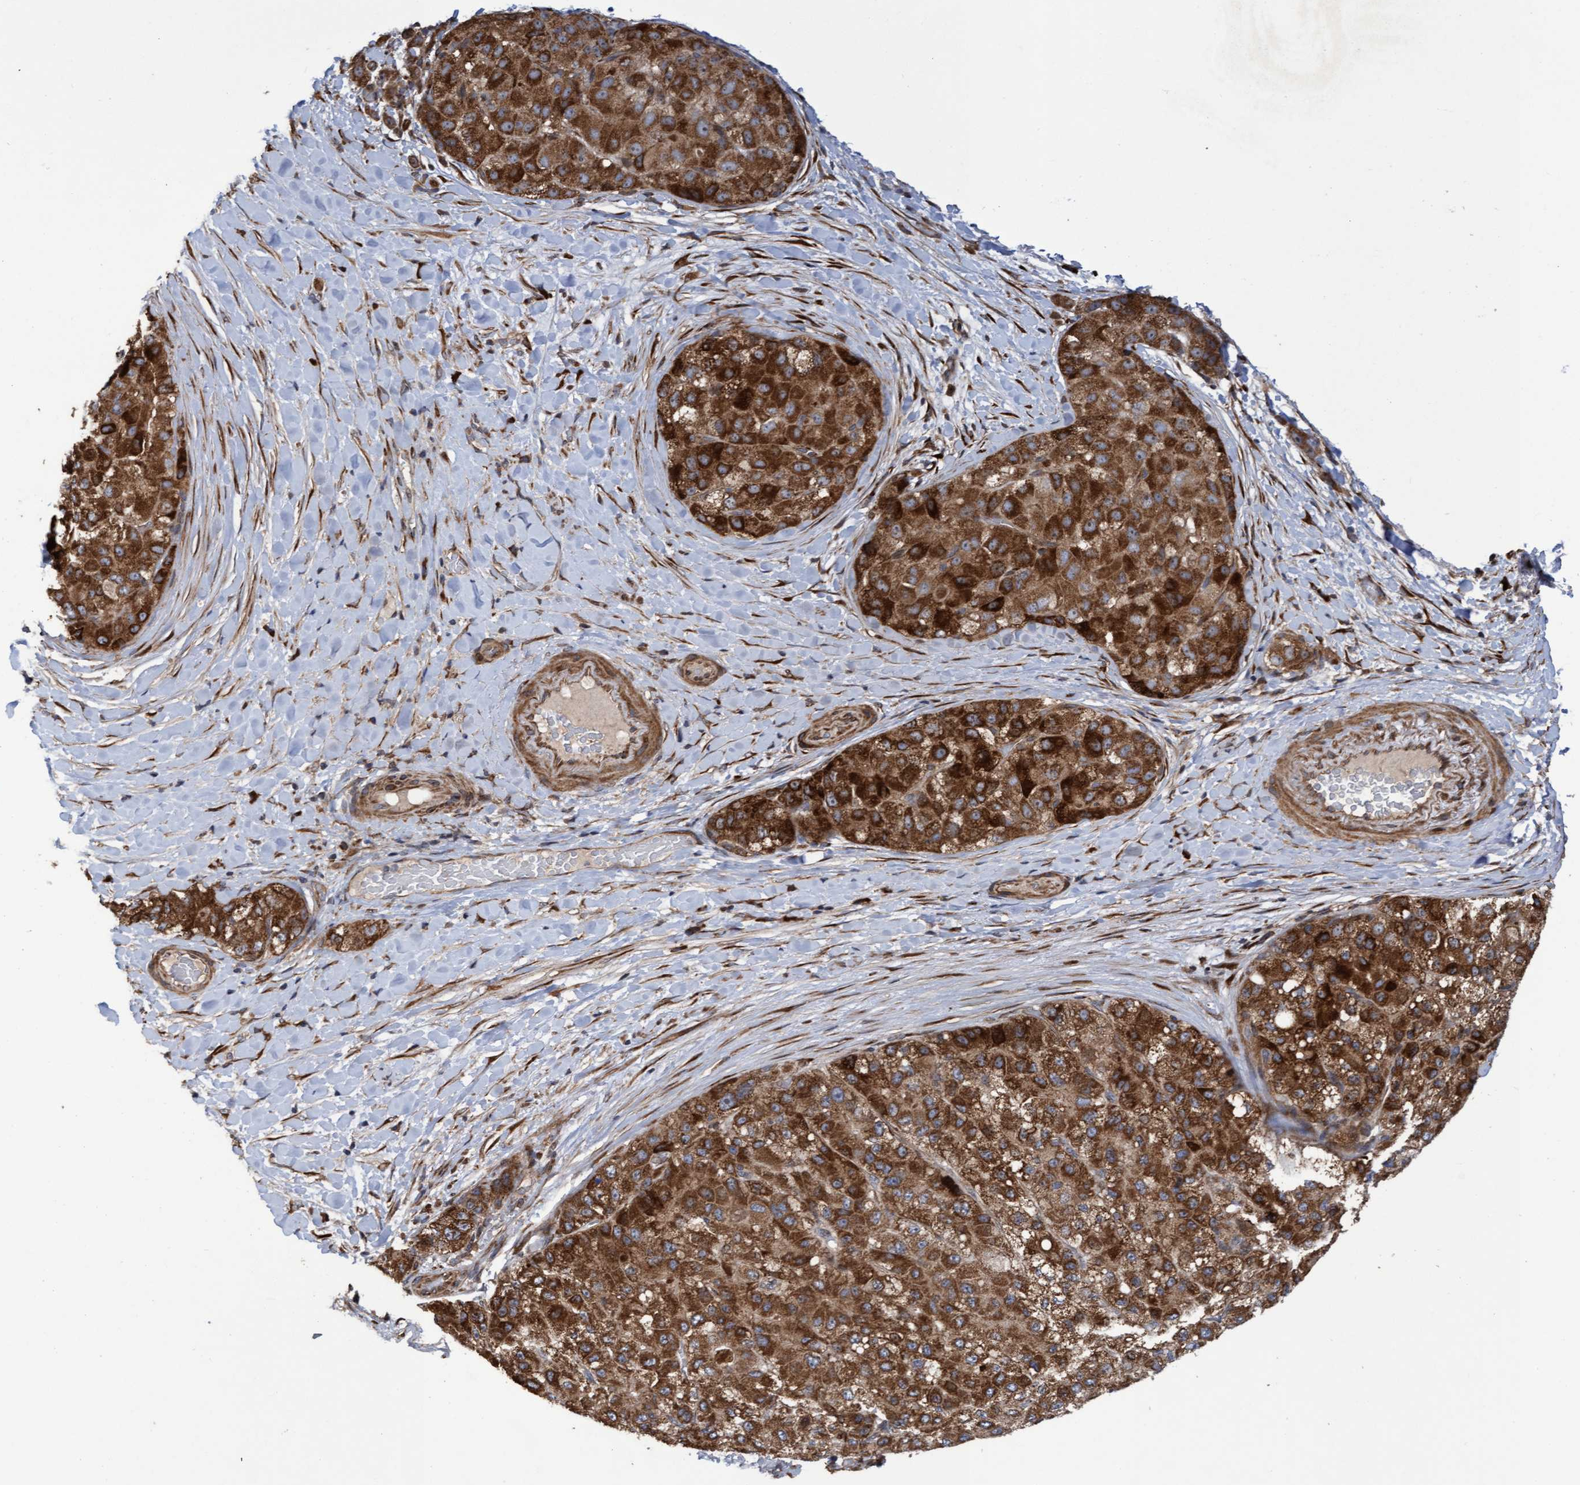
{"staining": {"intensity": "strong", "quantity": ">75%", "location": "cytoplasmic/membranous"}, "tissue": "liver cancer", "cell_type": "Tumor cells", "image_type": "cancer", "snomed": [{"axis": "morphology", "description": "Carcinoma, Hepatocellular, NOS"}, {"axis": "topography", "description": "Liver"}], "caption": "Hepatocellular carcinoma (liver) stained with a protein marker demonstrates strong staining in tumor cells.", "gene": "ELP5", "patient": {"sex": "male", "age": 80}}